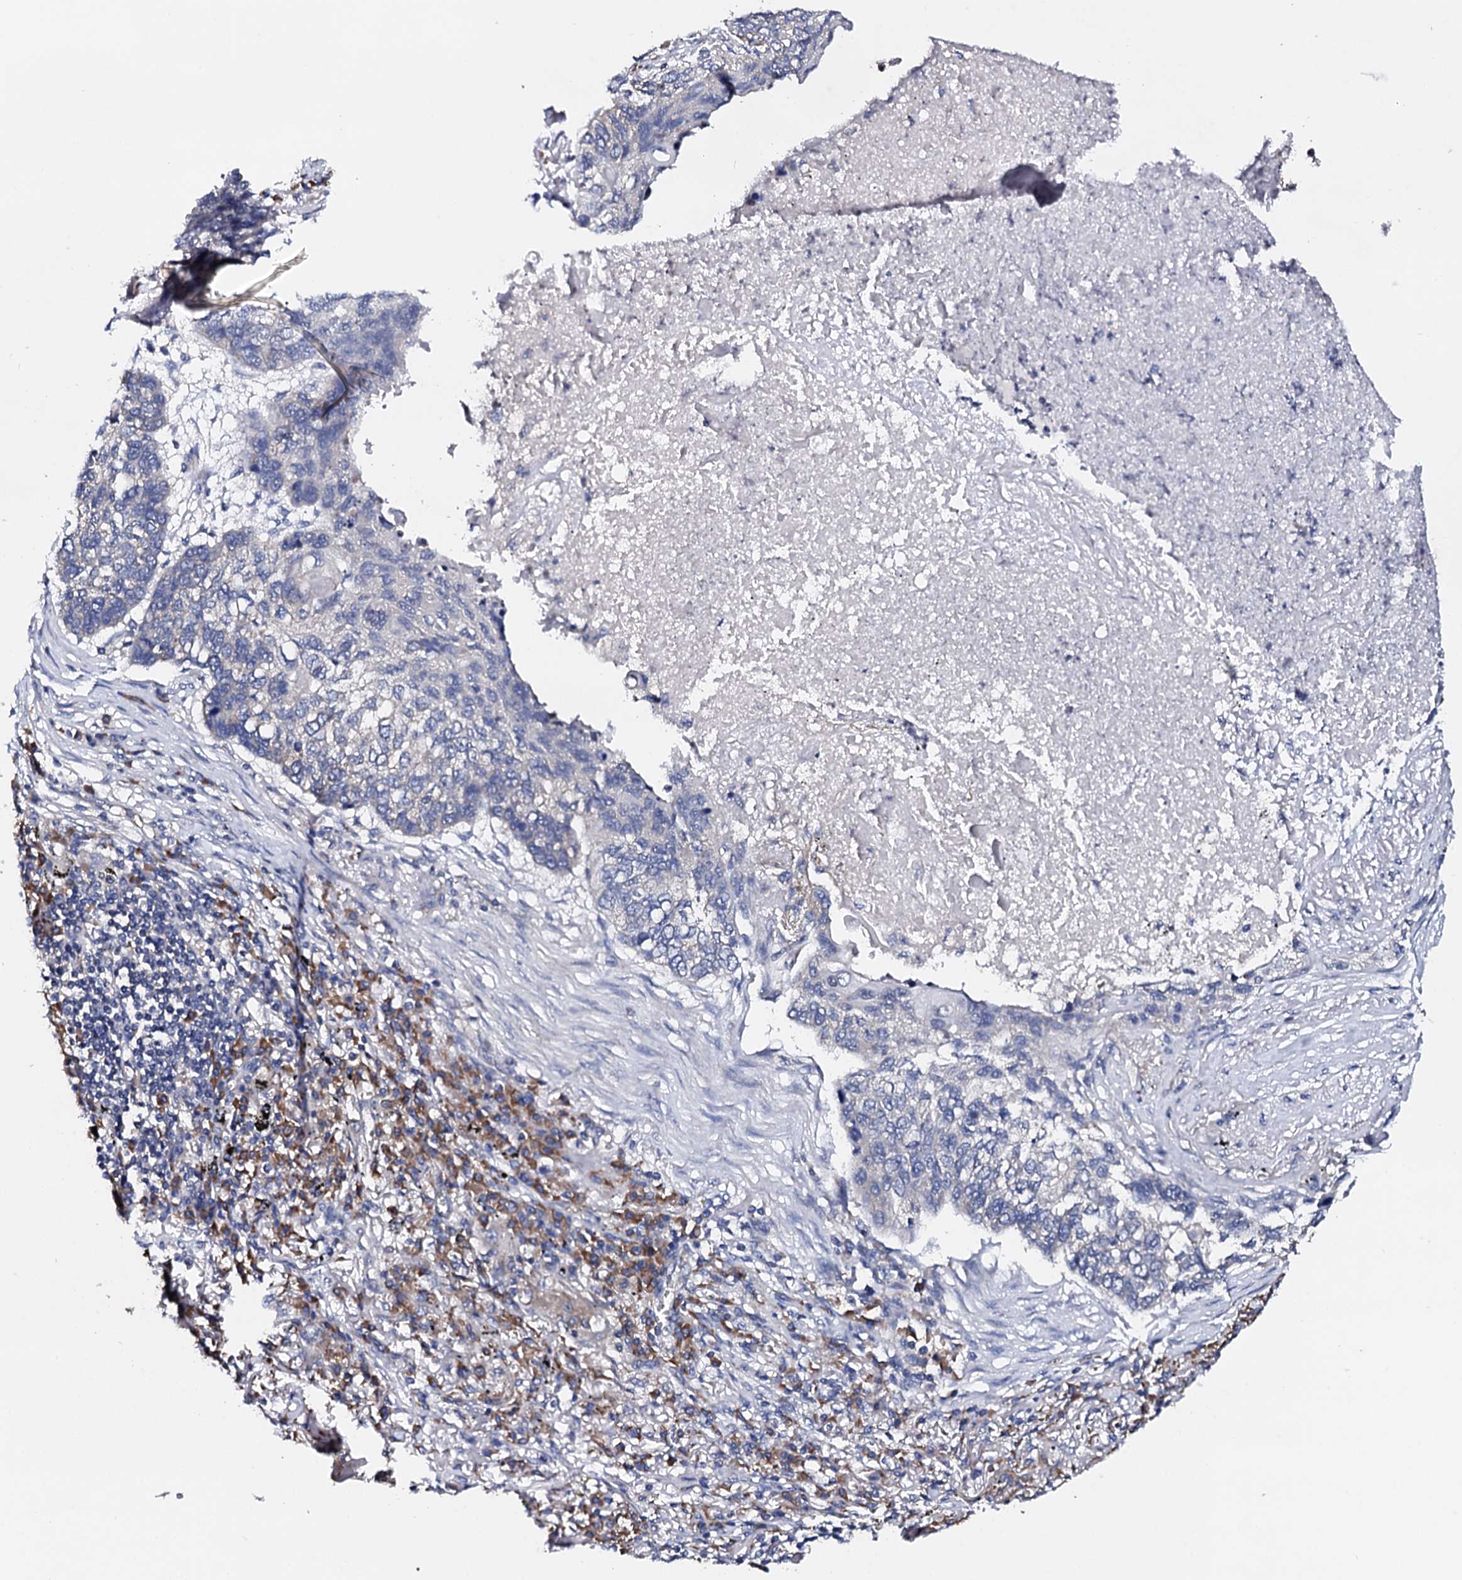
{"staining": {"intensity": "negative", "quantity": "none", "location": "none"}, "tissue": "lung cancer", "cell_type": "Tumor cells", "image_type": "cancer", "snomed": [{"axis": "morphology", "description": "Squamous cell carcinoma, NOS"}, {"axis": "topography", "description": "Lung"}], "caption": "A photomicrograph of human lung squamous cell carcinoma is negative for staining in tumor cells.", "gene": "NUP58", "patient": {"sex": "female", "age": 63}}